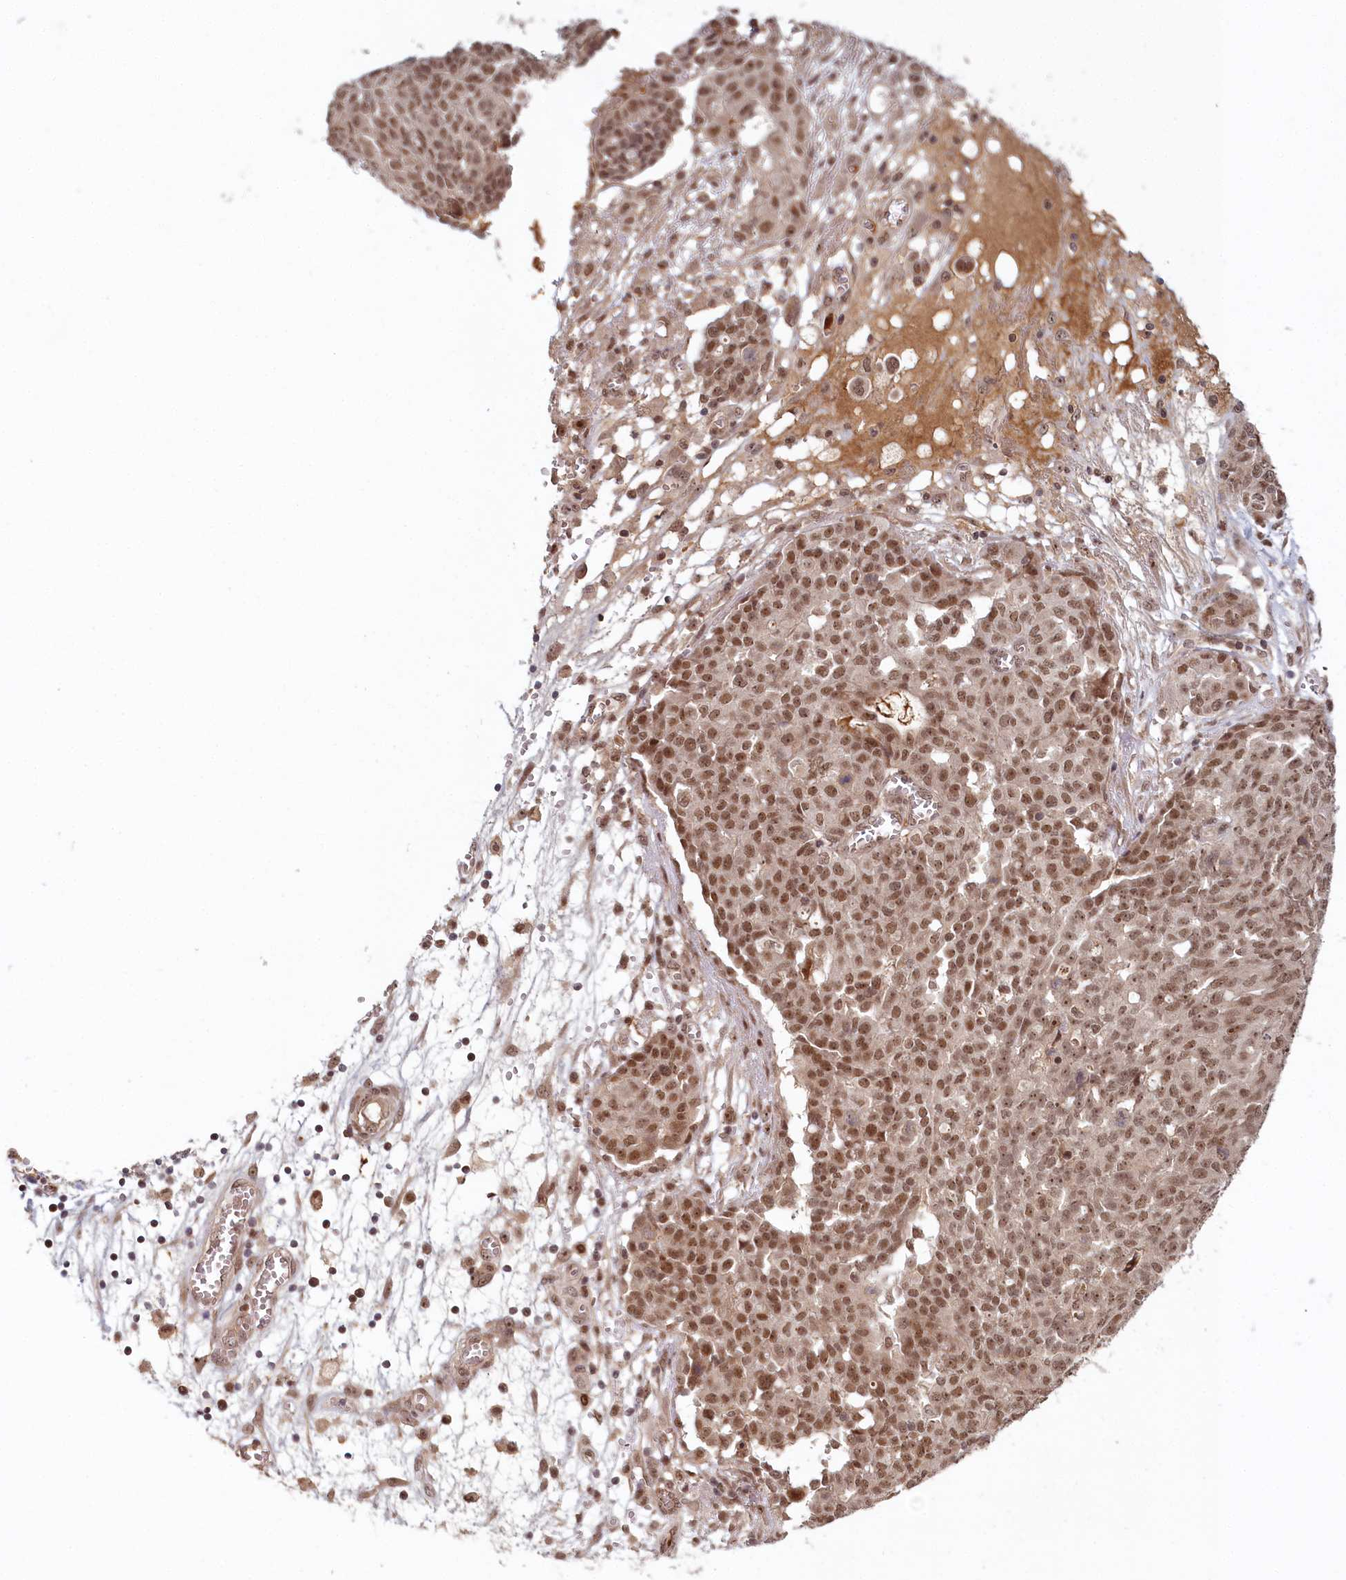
{"staining": {"intensity": "moderate", "quantity": ">75%", "location": "nuclear"}, "tissue": "ovarian cancer", "cell_type": "Tumor cells", "image_type": "cancer", "snomed": [{"axis": "morphology", "description": "Cystadenocarcinoma, serous, NOS"}, {"axis": "topography", "description": "Soft tissue"}, {"axis": "topography", "description": "Ovary"}], "caption": "Brown immunohistochemical staining in human ovarian cancer (serous cystadenocarcinoma) shows moderate nuclear expression in about >75% of tumor cells.", "gene": "WAPL", "patient": {"sex": "female", "age": 57}}